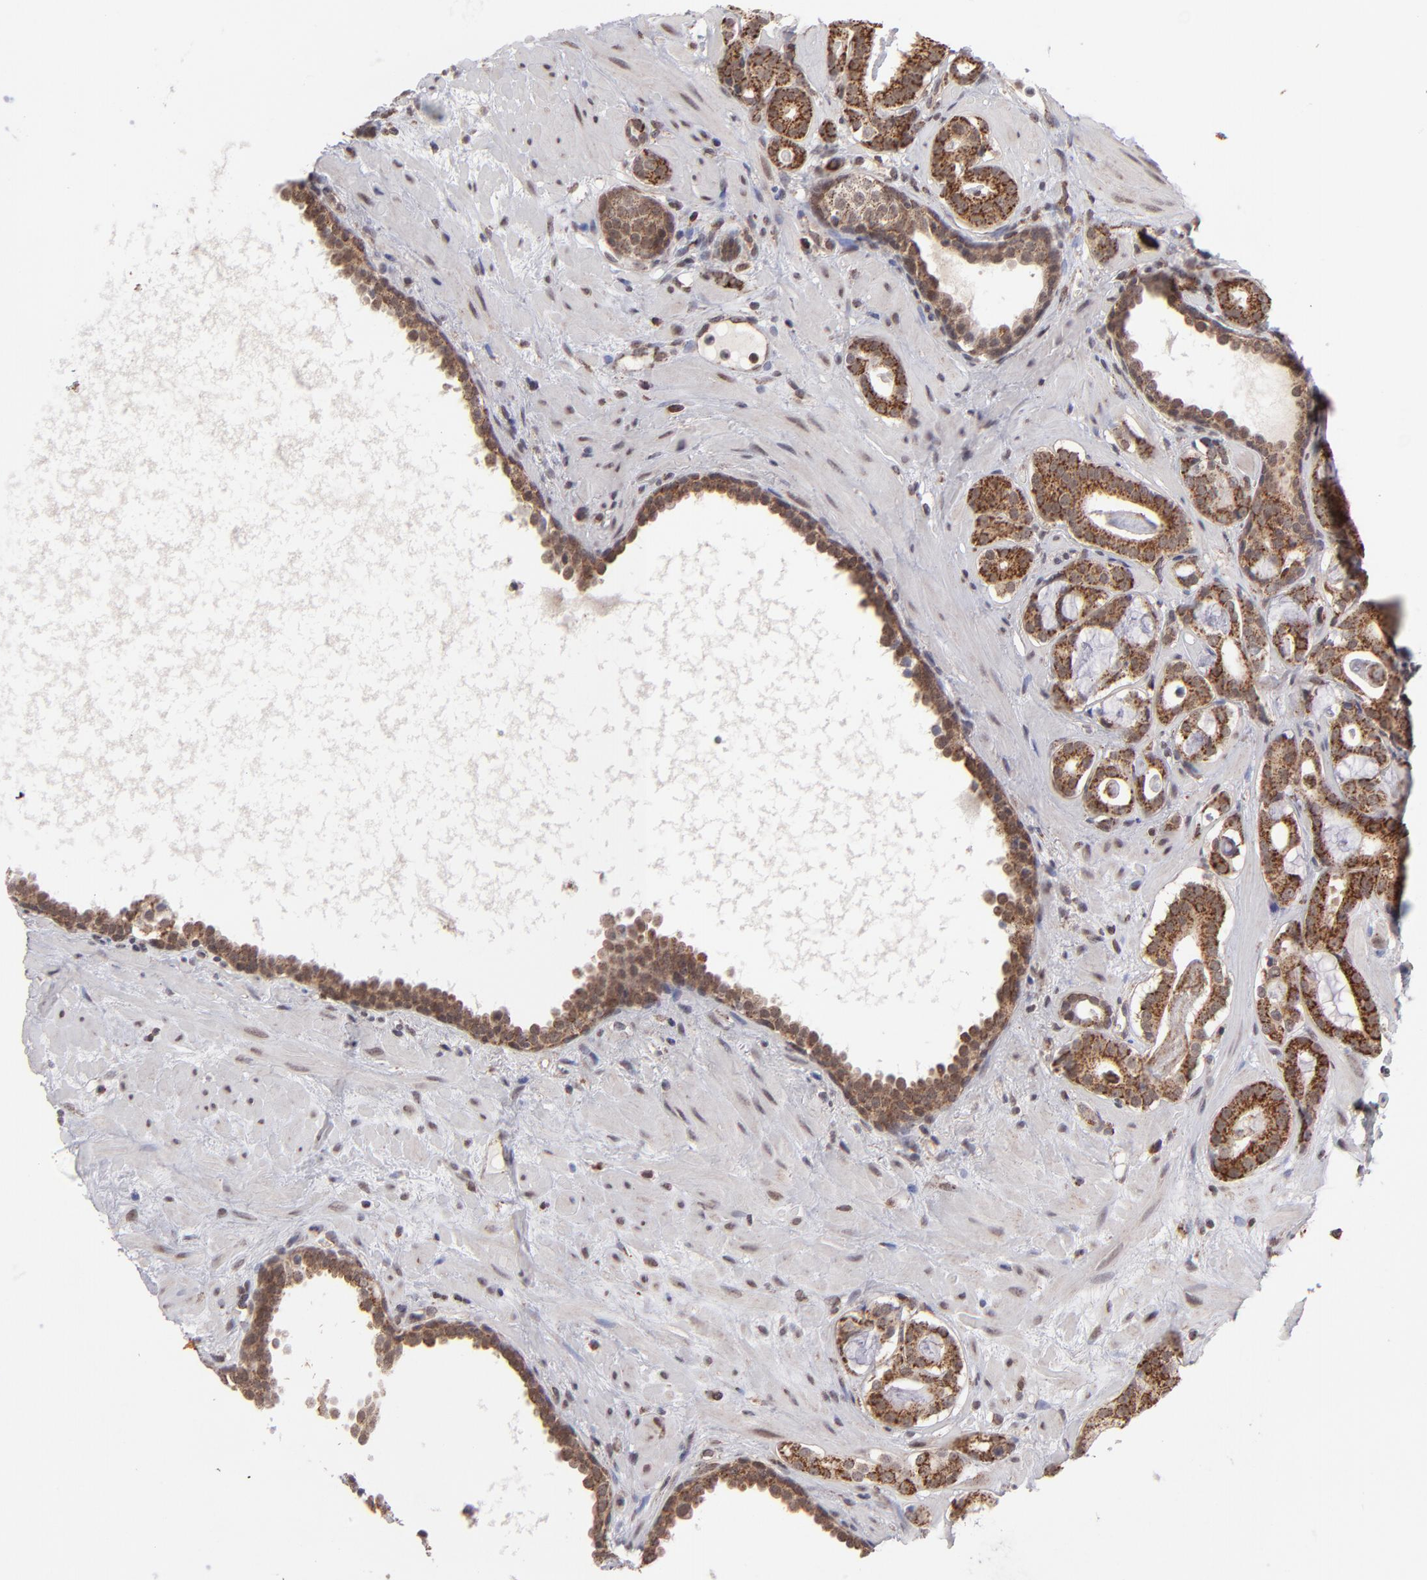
{"staining": {"intensity": "moderate", "quantity": ">75%", "location": "cytoplasmic/membranous"}, "tissue": "prostate cancer", "cell_type": "Tumor cells", "image_type": "cancer", "snomed": [{"axis": "morphology", "description": "Adenocarcinoma, Low grade"}, {"axis": "topography", "description": "Prostate"}], "caption": "Immunohistochemical staining of low-grade adenocarcinoma (prostate) reveals medium levels of moderate cytoplasmic/membranous protein expression in about >75% of tumor cells.", "gene": "SLC15A1", "patient": {"sex": "male", "age": 57}}